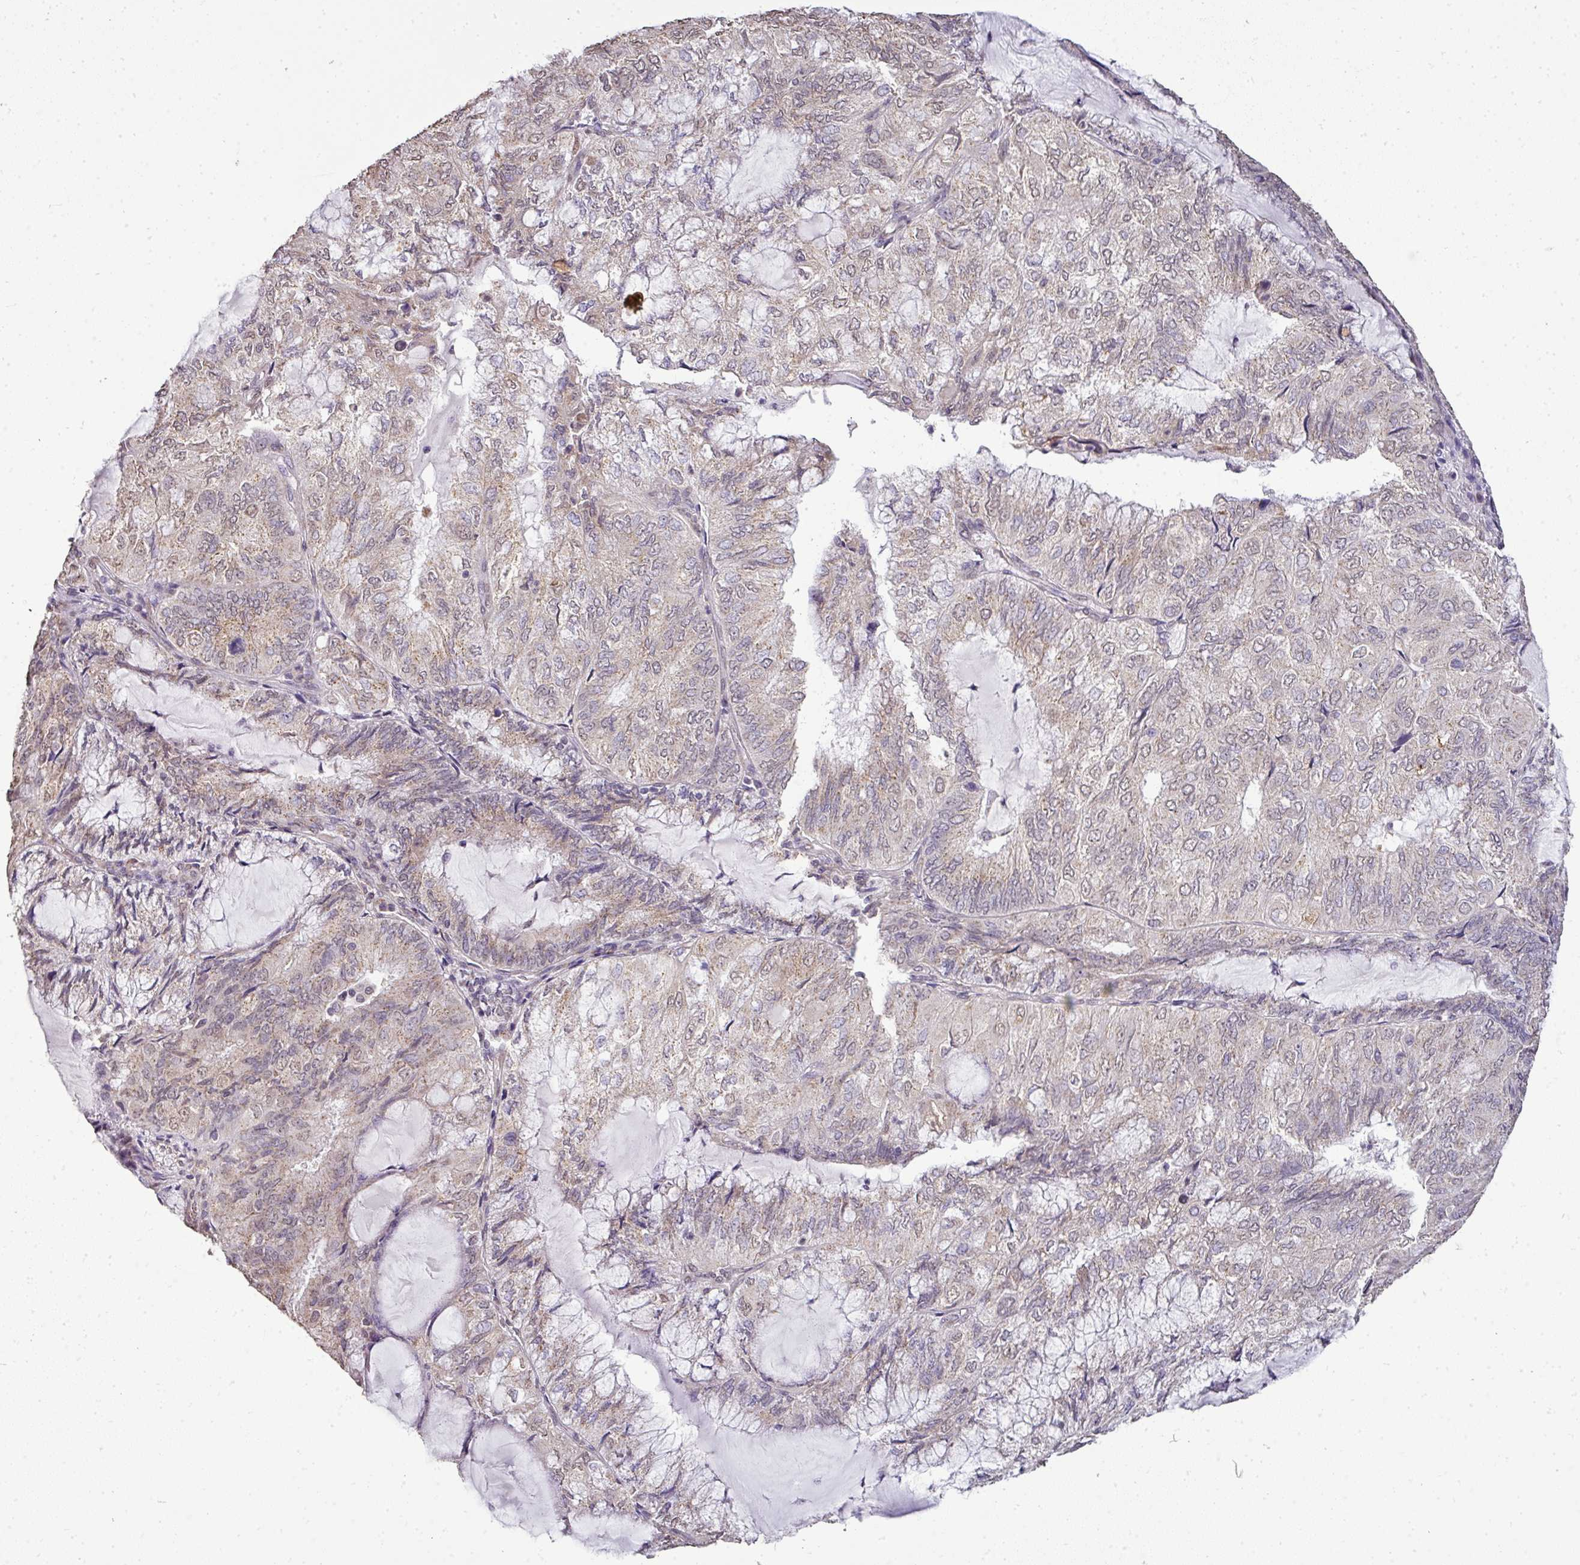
{"staining": {"intensity": "weak", "quantity": "25%-75%", "location": "cytoplasmic/membranous,nuclear"}, "tissue": "endometrial cancer", "cell_type": "Tumor cells", "image_type": "cancer", "snomed": [{"axis": "morphology", "description": "Adenocarcinoma, NOS"}, {"axis": "topography", "description": "Endometrium"}], "caption": "Weak cytoplasmic/membranous and nuclear protein positivity is present in about 25%-75% of tumor cells in endometrial cancer (adenocarcinoma). (DAB (3,3'-diaminobenzidine) IHC with brightfield microscopy, high magnification).", "gene": "JPH2", "patient": {"sex": "female", "age": 81}}